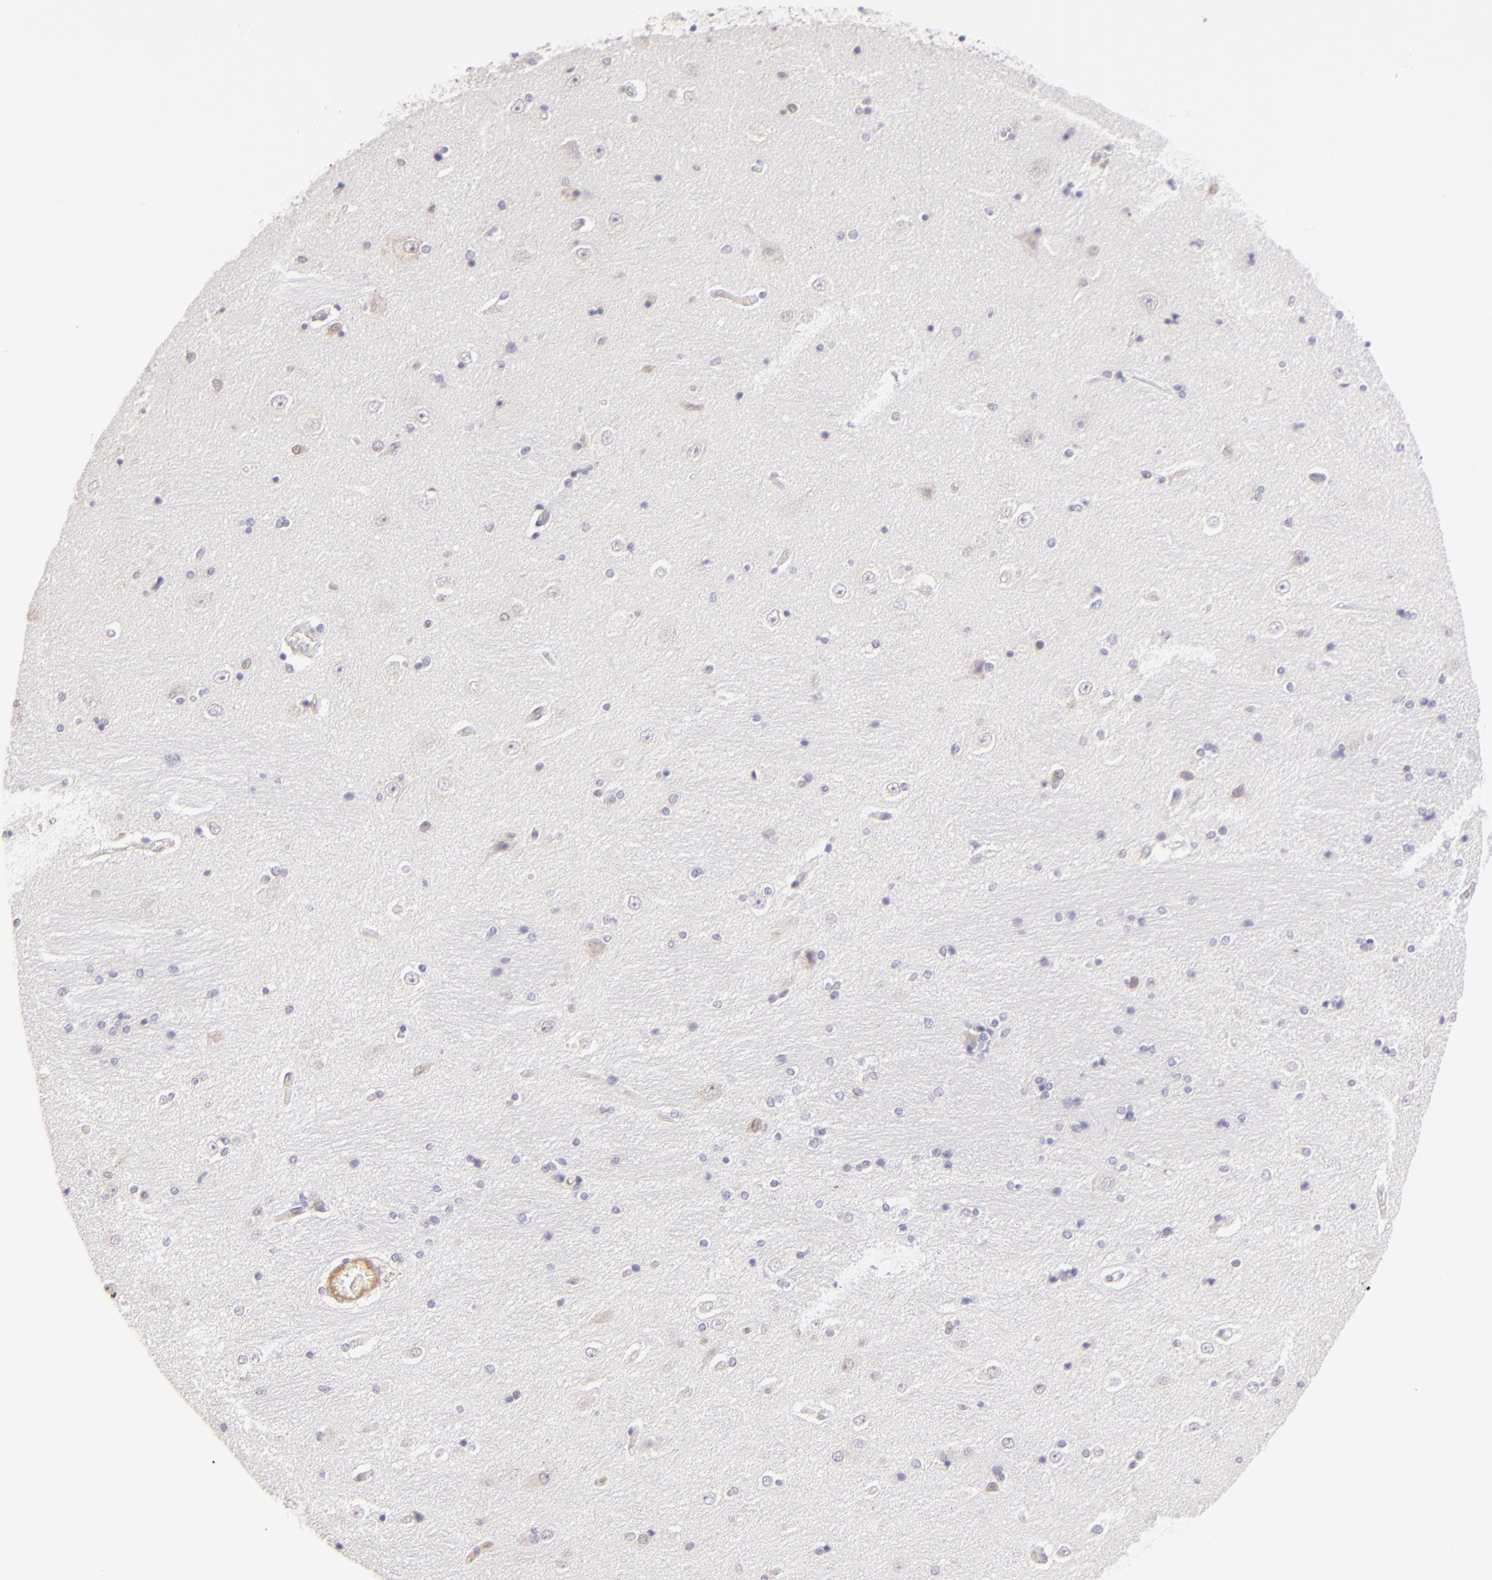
{"staining": {"intensity": "negative", "quantity": "none", "location": "none"}, "tissue": "hippocampus", "cell_type": "Glial cells", "image_type": "normal", "snomed": [{"axis": "morphology", "description": "Normal tissue, NOS"}, {"axis": "topography", "description": "Hippocampus"}], "caption": "Glial cells show no significant protein positivity in benign hippocampus.", "gene": "MAGEA1", "patient": {"sex": "female", "age": 54}}